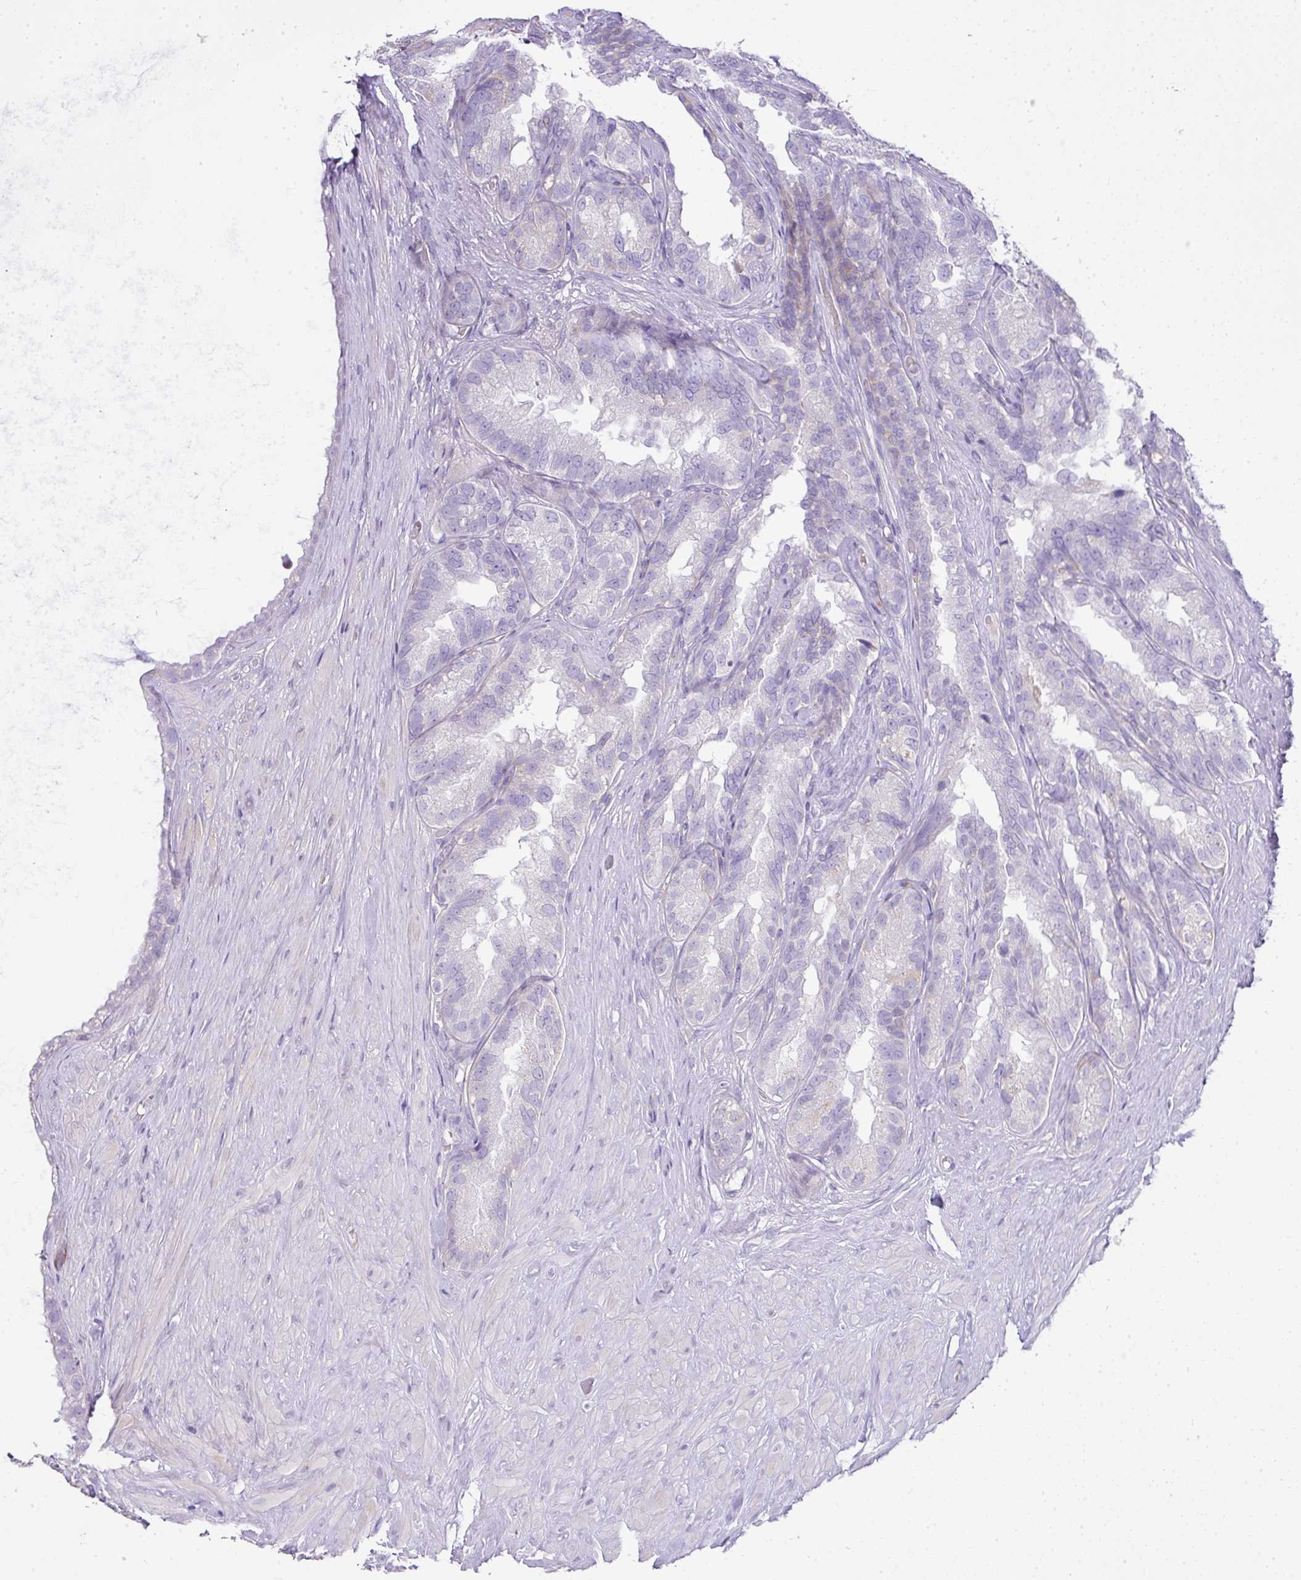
{"staining": {"intensity": "negative", "quantity": "none", "location": "none"}, "tissue": "seminal vesicle", "cell_type": "Glandular cells", "image_type": "normal", "snomed": [{"axis": "morphology", "description": "Normal tissue, NOS"}, {"axis": "topography", "description": "Seminal veicle"}], "caption": "Glandular cells show no significant positivity in unremarkable seminal vesicle. (Immunohistochemistry (ihc), brightfield microscopy, high magnification).", "gene": "HOXC13", "patient": {"sex": "male", "age": 80}}